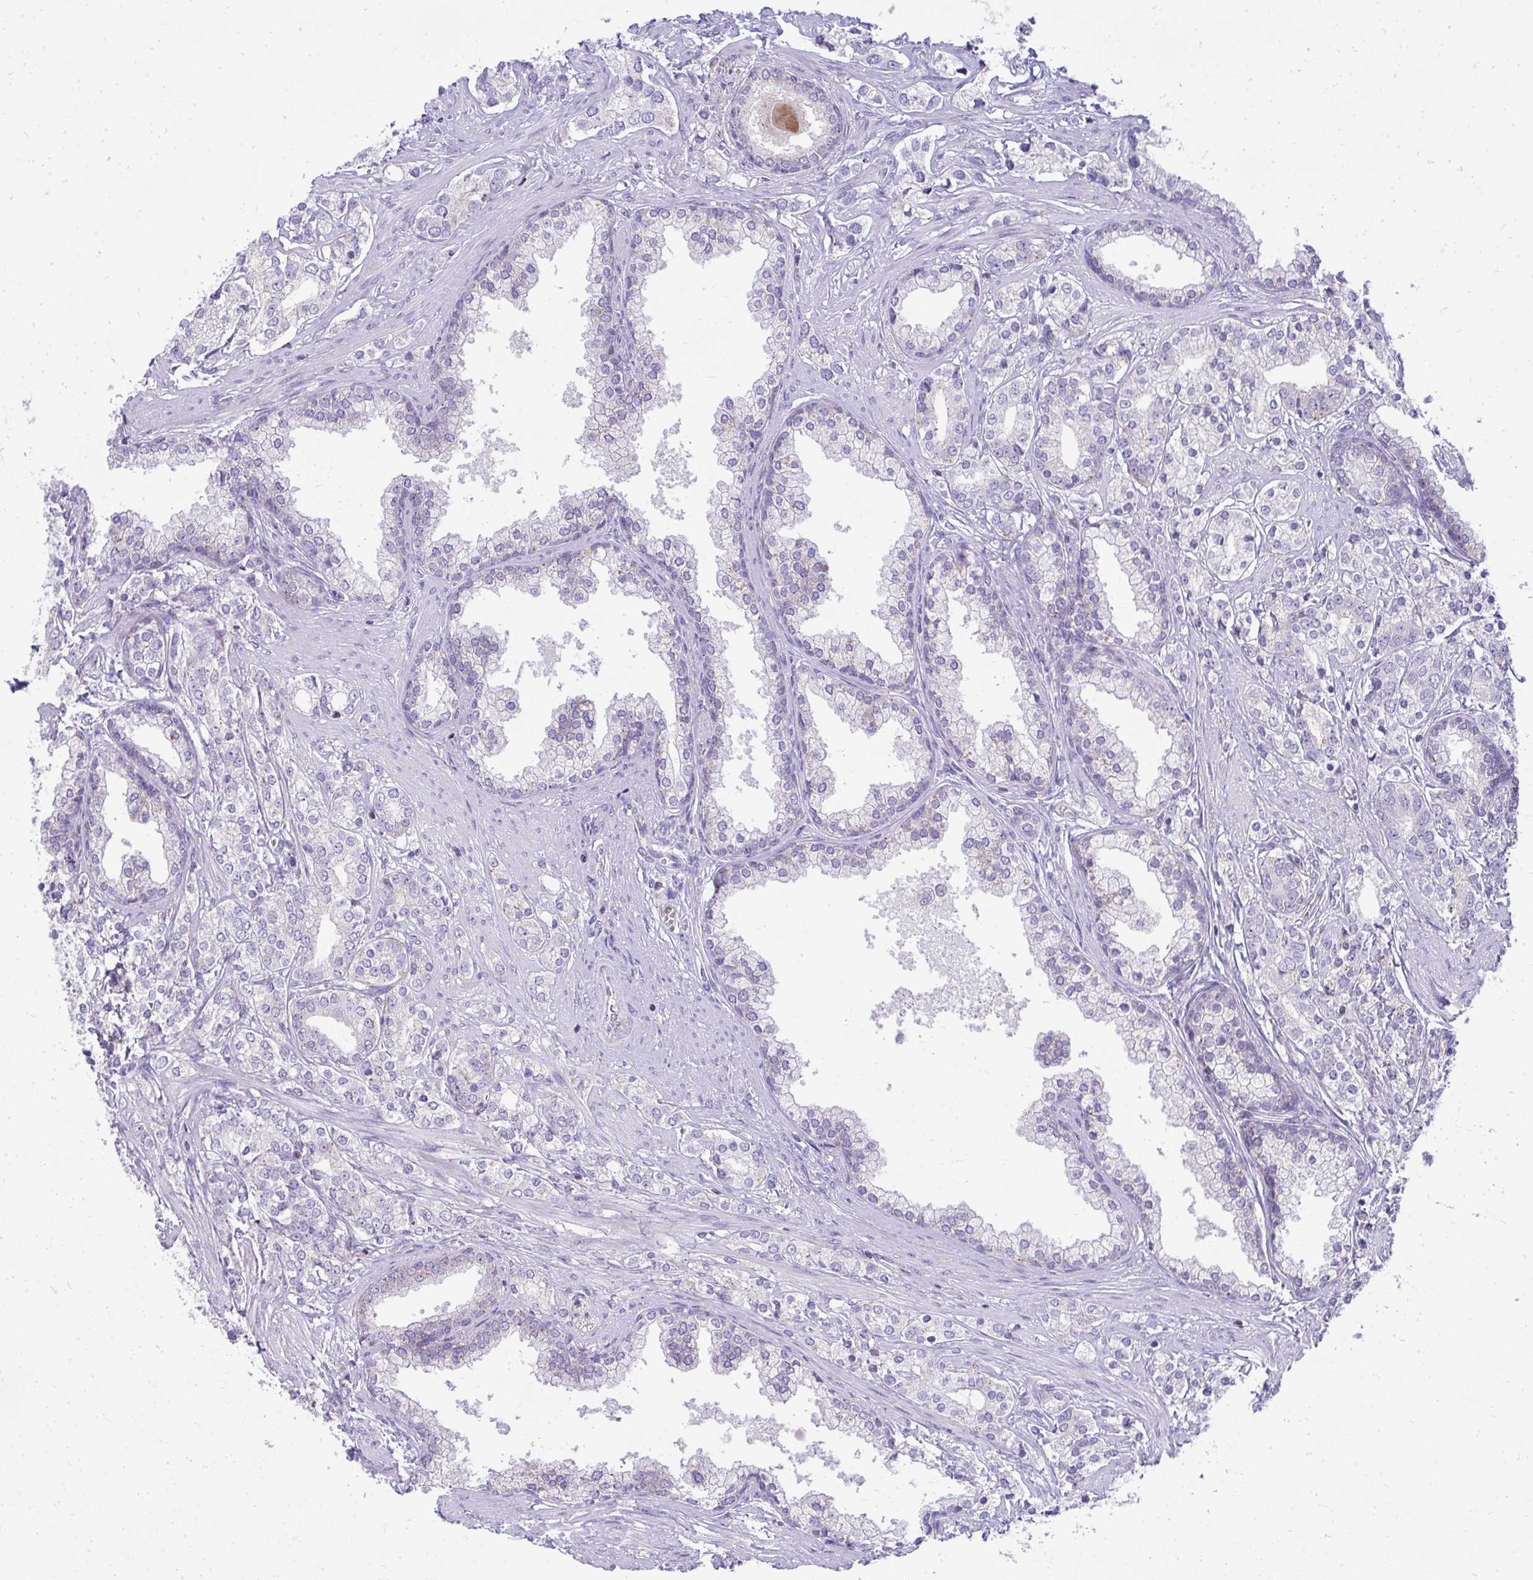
{"staining": {"intensity": "negative", "quantity": "none", "location": "none"}, "tissue": "prostate cancer", "cell_type": "Tumor cells", "image_type": "cancer", "snomed": [{"axis": "morphology", "description": "Adenocarcinoma, High grade"}, {"axis": "topography", "description": "Prostate"}], "caption": "High magnification brightfield microscopy of prostate adenocarcinoma (high-grade) stained with DAB (brown) and counterstained with hematoxylin (blue): tumor cells show no significant expression.", "gene": "VPS4B", "patient": {"sex": "male", "age": 58}}